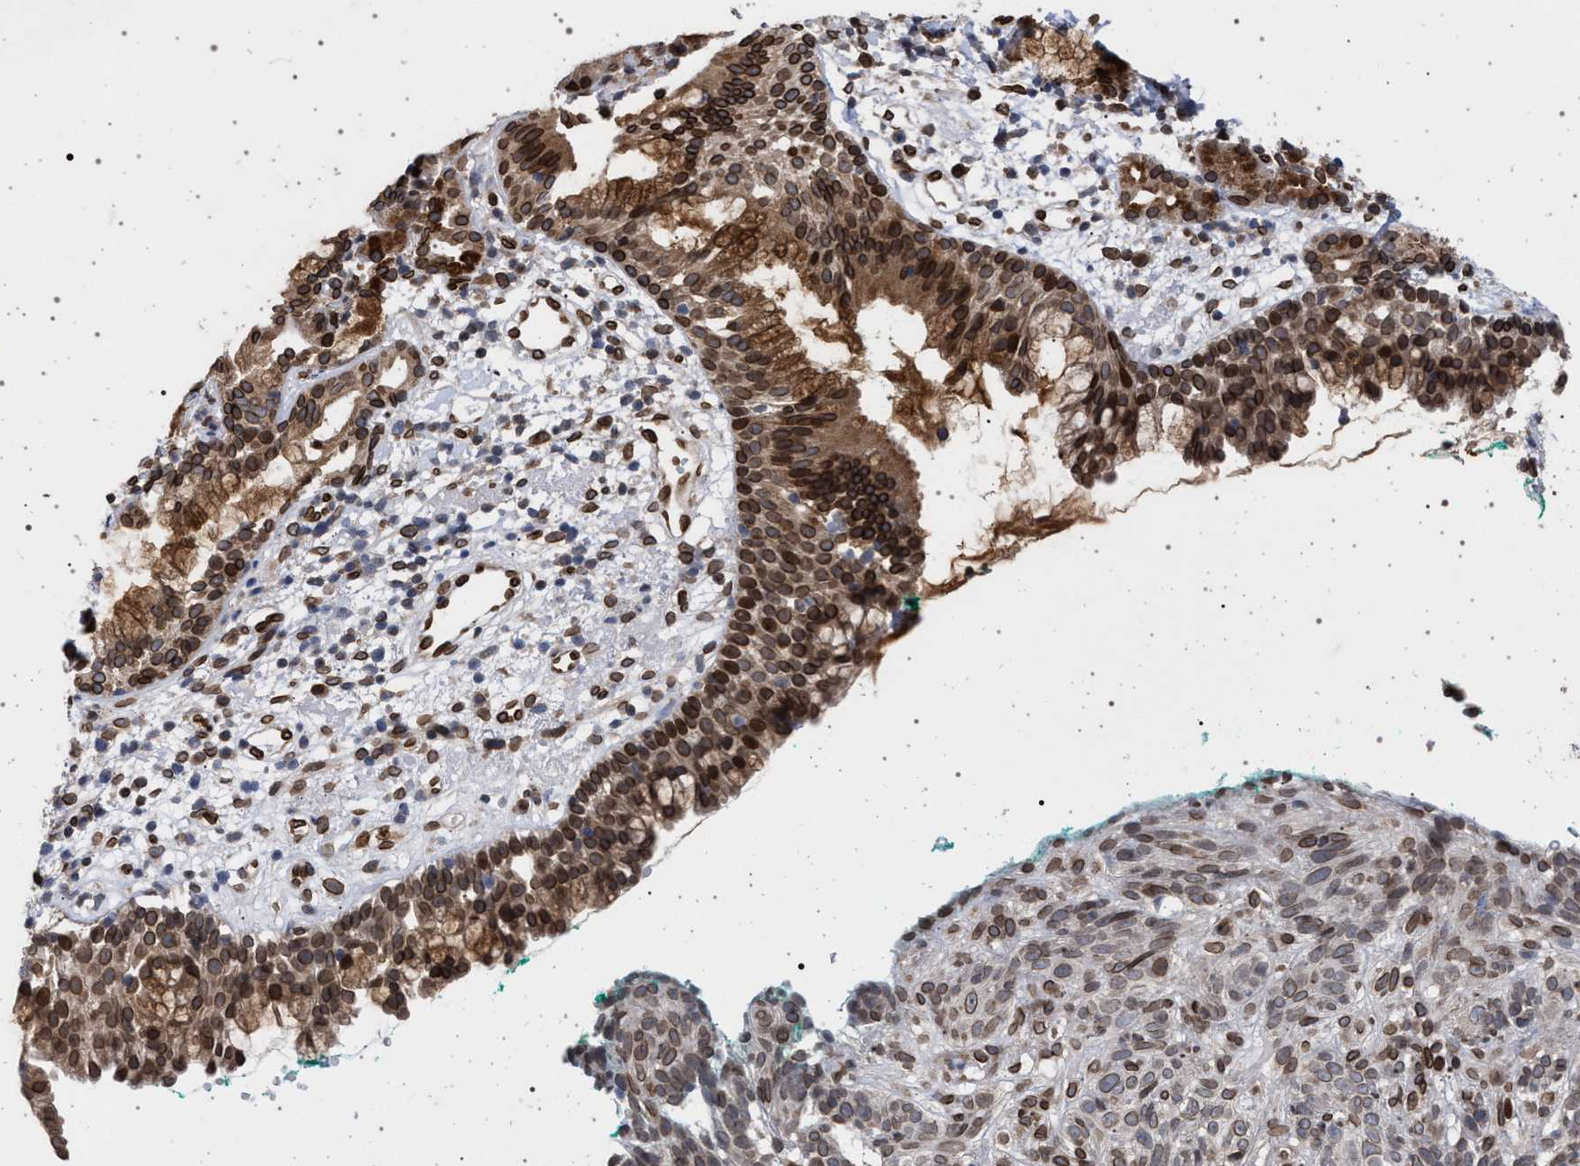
{"staining": {"intensity": "strong", "quantity": ">75%", "location": "cytoplasmic/membranous,nuclear"}, "tissue": "nasopharynx", "cell_type": "Respiratory epithelial cells", "image_type": "normal", "snomed": [{"axis": "morphology", "description": "Normal tissue, NOS"}, {"axis": "morphology", "description": "Basal cell carcinoma"}, {"axis": "topography", "description": "Cartilage tissue"}, {"axis": "topography", "description": "Nasopharynx"}, {"axis": "topography", "description": "Oral tissue"}], "caption": "Human nasopharynx stained with a brown dye reveals strong cytoplasmic/membranous,nuclear positive positivity in about >75% of respiratory epithelial cells.", "gene": "ING2", "patient": {"sex": "female", "age": 77}}